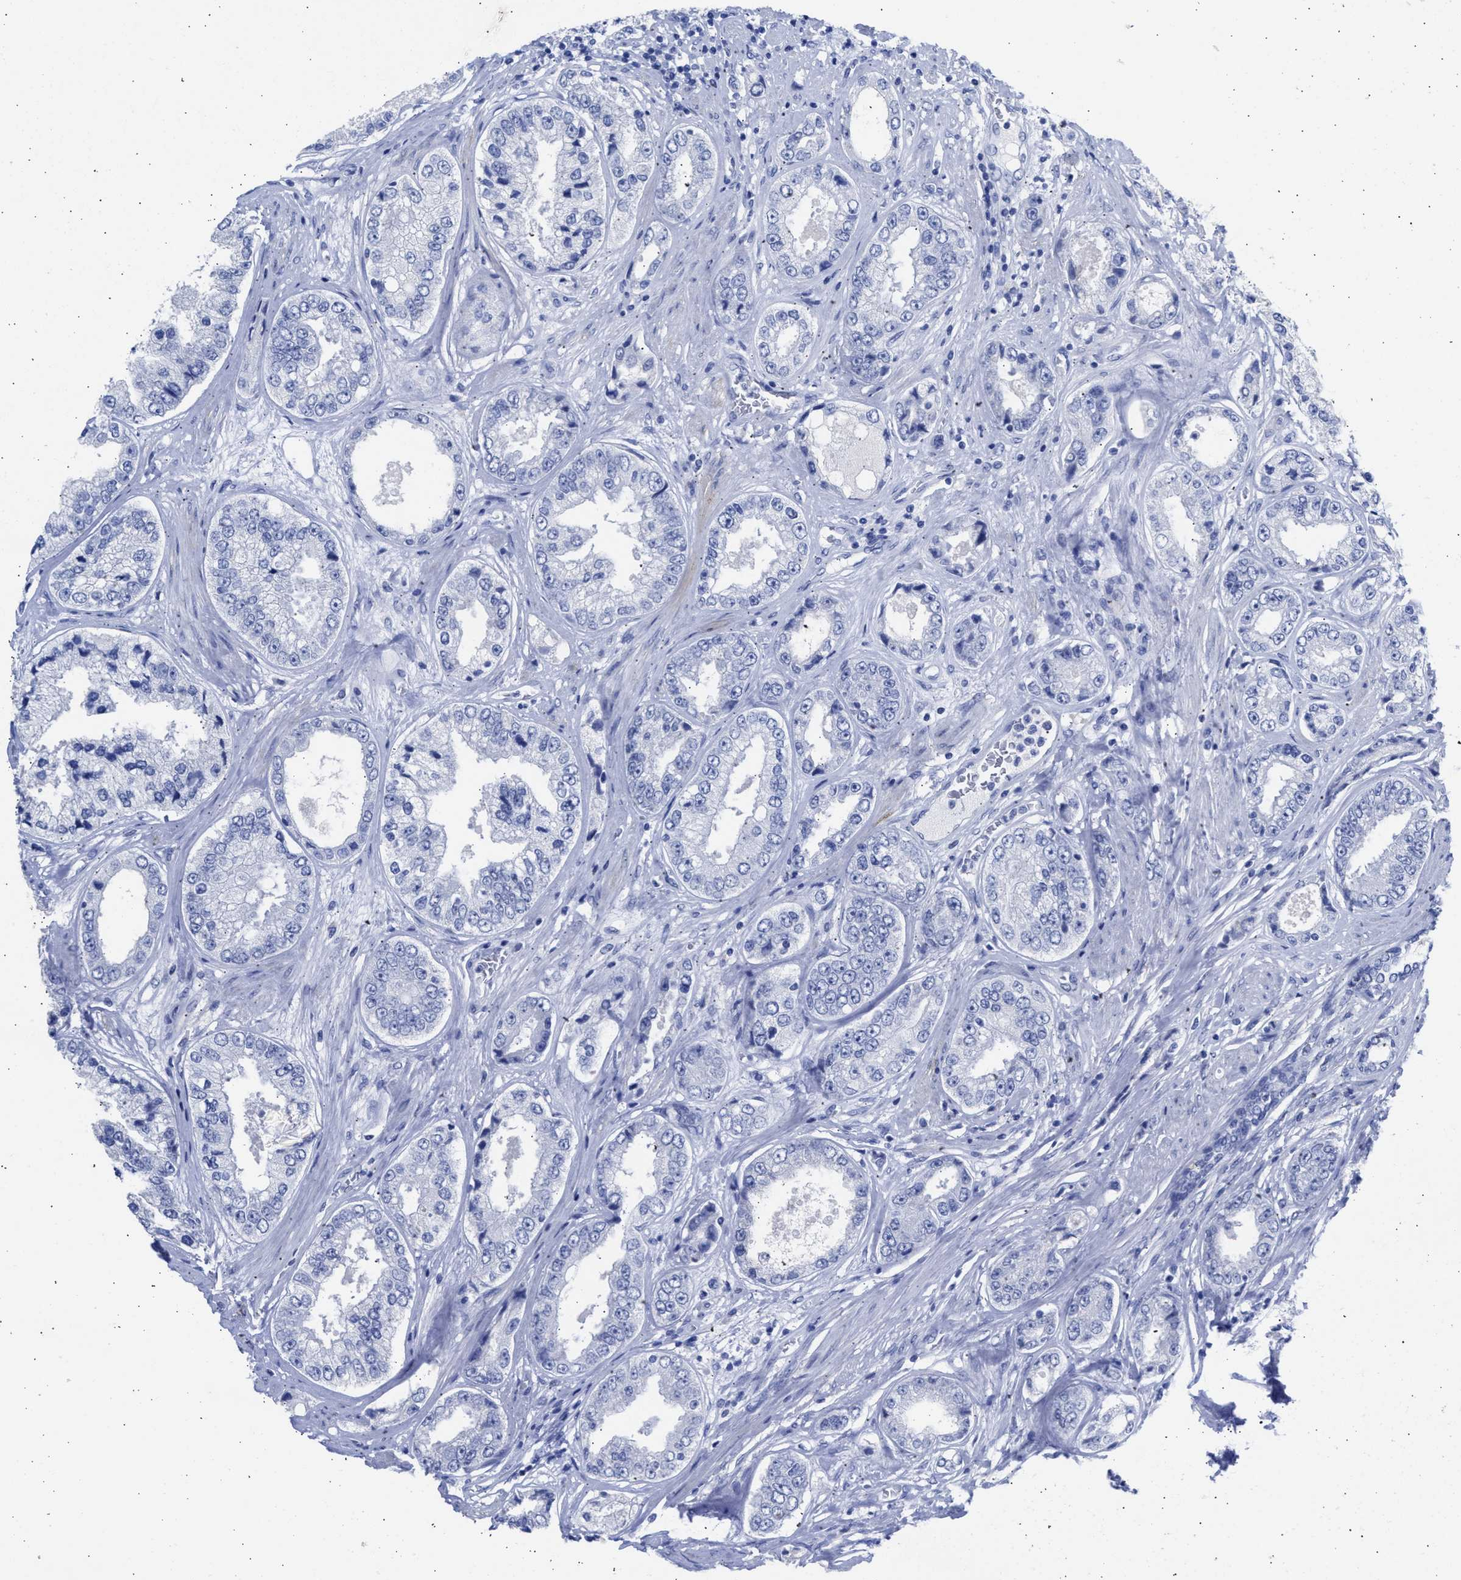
{"staining": {"intensity": "negative", "quantity": "none", "location": "none"}, "tissue": "prostate cancer", "cell_type": "Tumor cells", "image_type": "cancer", "snomed": [{"axis": "morphology", "description": "Adenocarcinoma, High grade"}, {"axis": "topography", "description": "Prostate"}], "caption": "An image of adenocarcinoma (high-grade) (prostate) stained for a protein demonstrates no brown staining in tumor cells. (DAB IHC, high magnification).", "gene": "NCAM1", "patient": {"sex": "male", "age": 61}}